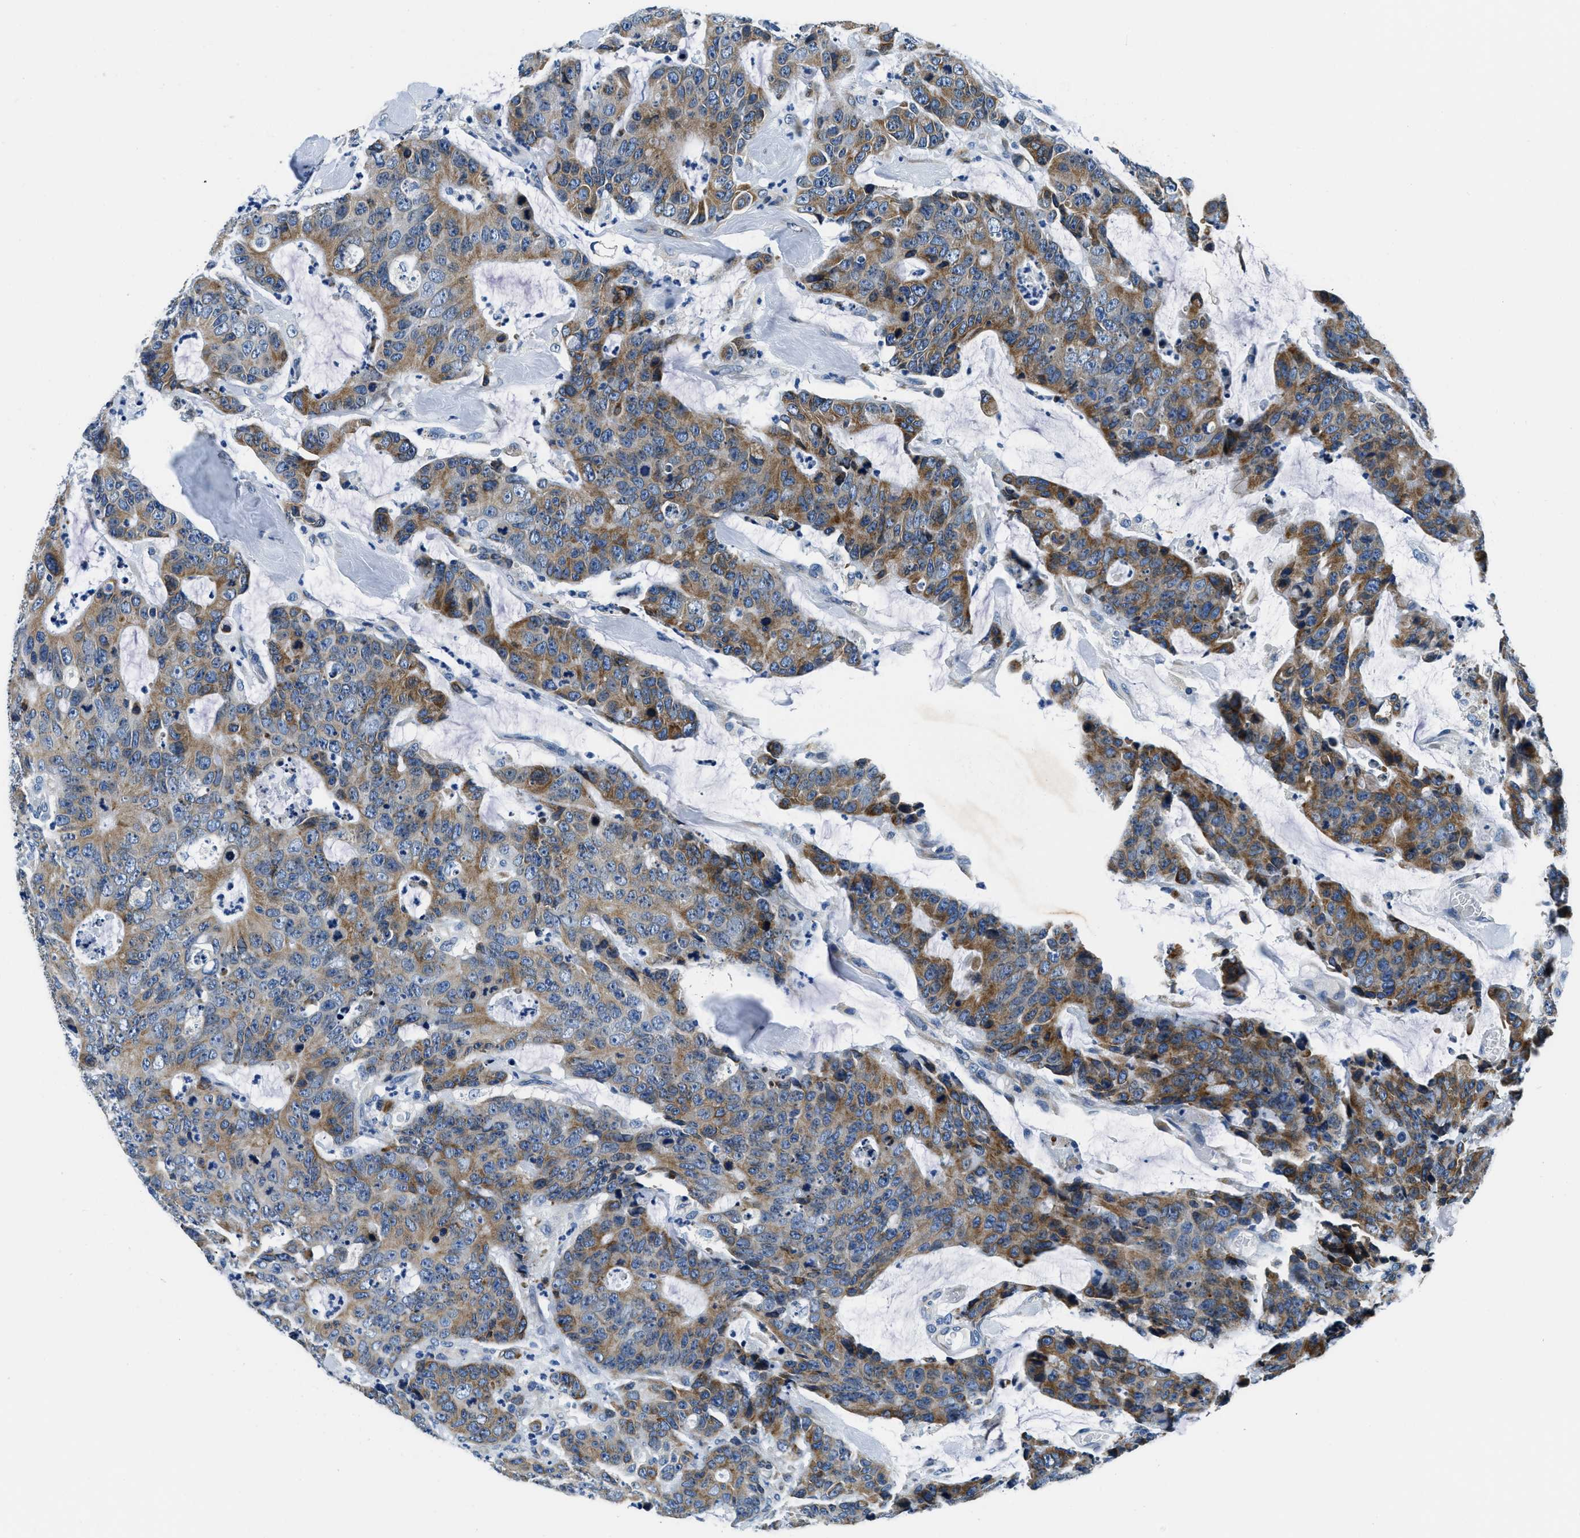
{"staining": {"intensity": "moderate", "quantity": ">75%", "location": "cytoplasmic/membranous"}, "tissue": "colorectal cancer", "cell_type": "Tumor cells", "image_type": "cancer", "snomed": [{"axis": "morphology", "description": "Adenocarcinoma, NOS"}, {"axis": "topography", "description": "Colon"}], "caption": "Approximately >75% of tumor cells in human colorectal cancer exhibit moderate cytoplasmic/membranous protein staining as visualized by brown immunohistochemical staining.", "gene": "UBAC2", "patient": {"sex": "female", "age": 86}}